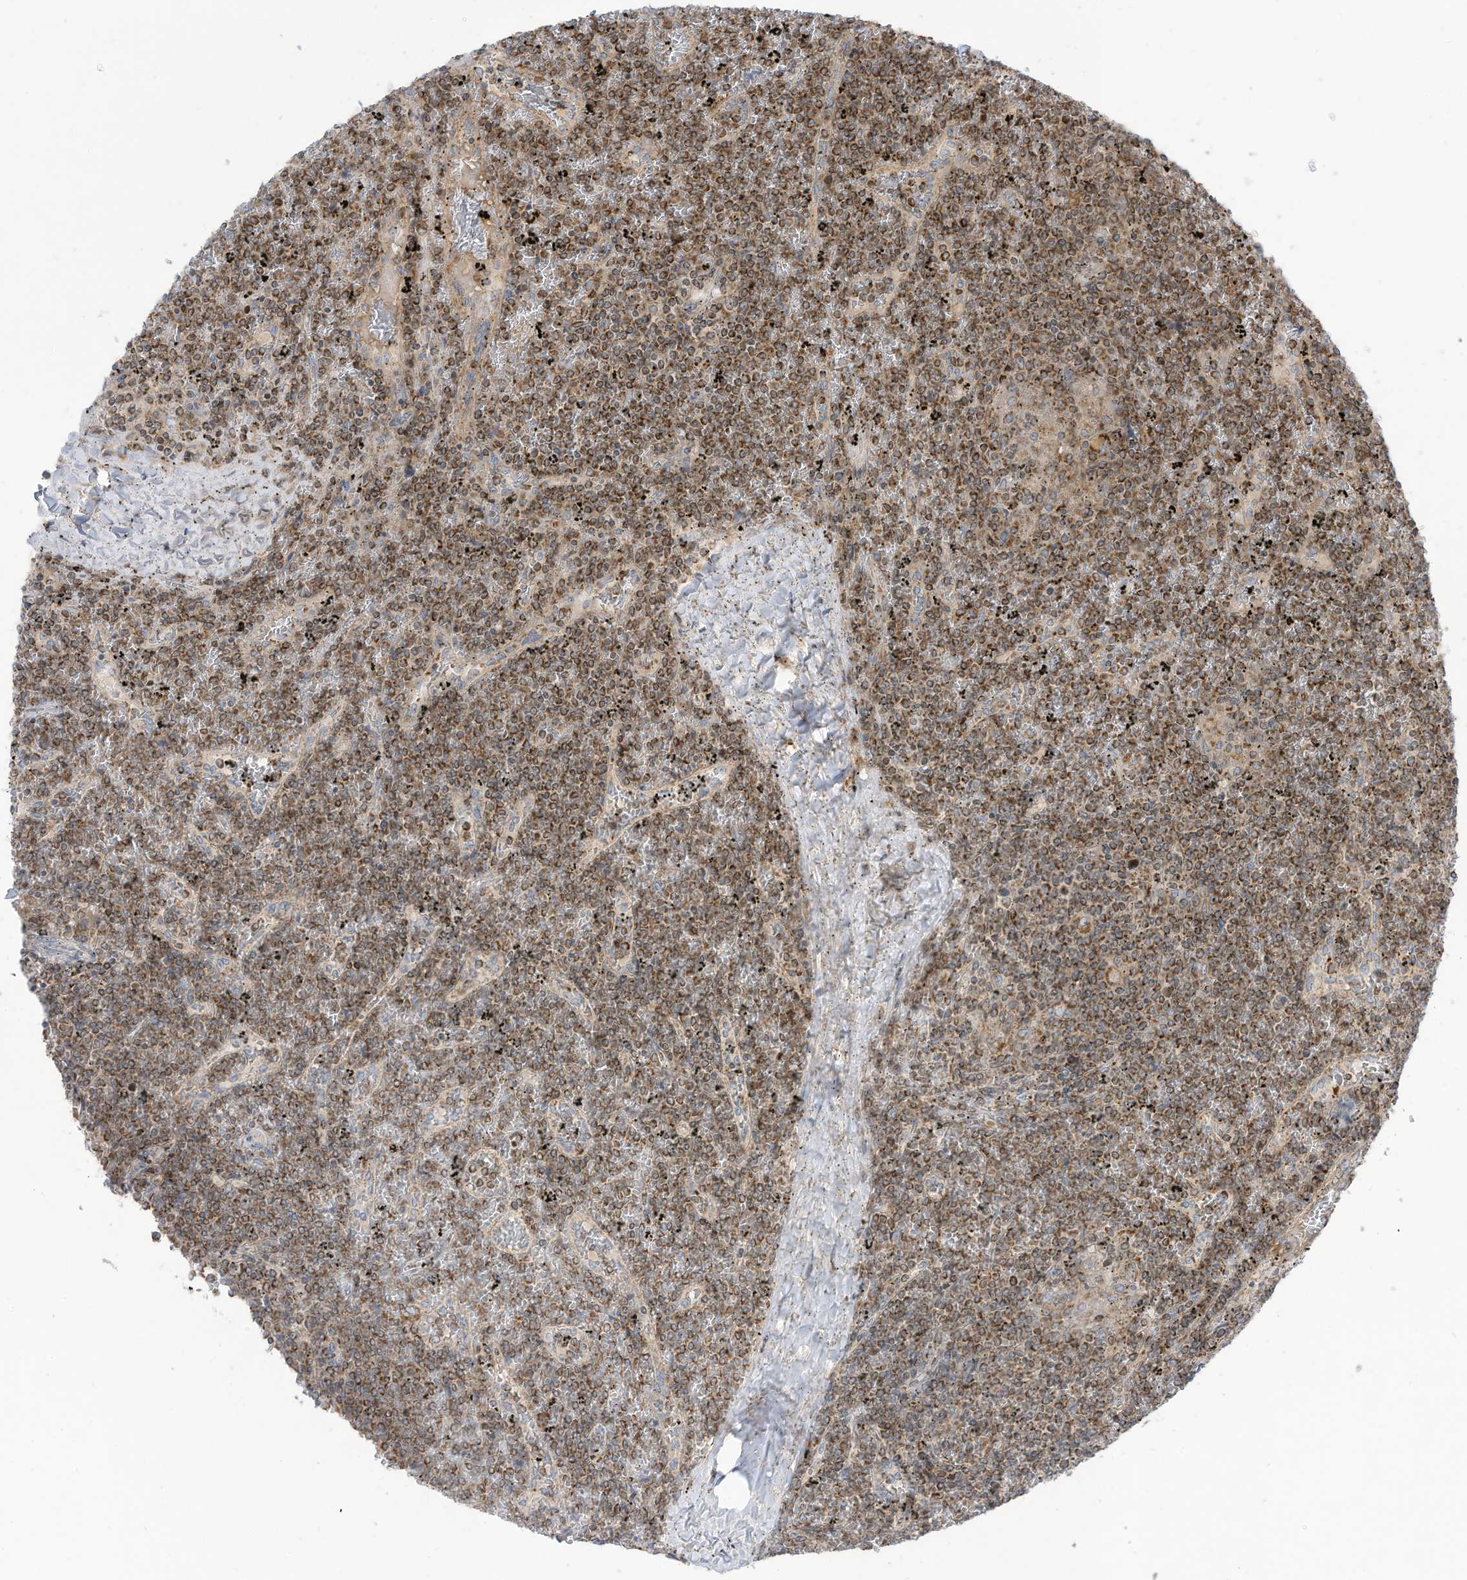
{"staining": {"intensity": "strong", "quantity": ">75%", "location": "cytoplasmic/membranous"}, "tissue": "lymphoma", "cell_type": "Tumor cells", "image_type": "cancer", "snomed": [{"axis": "morphology", "description": "Malignant lymphoma, non-Hodgkin's type, Low grade"}, {"axis": "topography", "description": "Spleen"}], "caption": "Tumor cells demonstrate high levels of strong cytoplasmic/membranous expression in about >75% of cells in lymphoma.", "gene": "CGAS", "patient": {"sex": "female", "age": 19}}